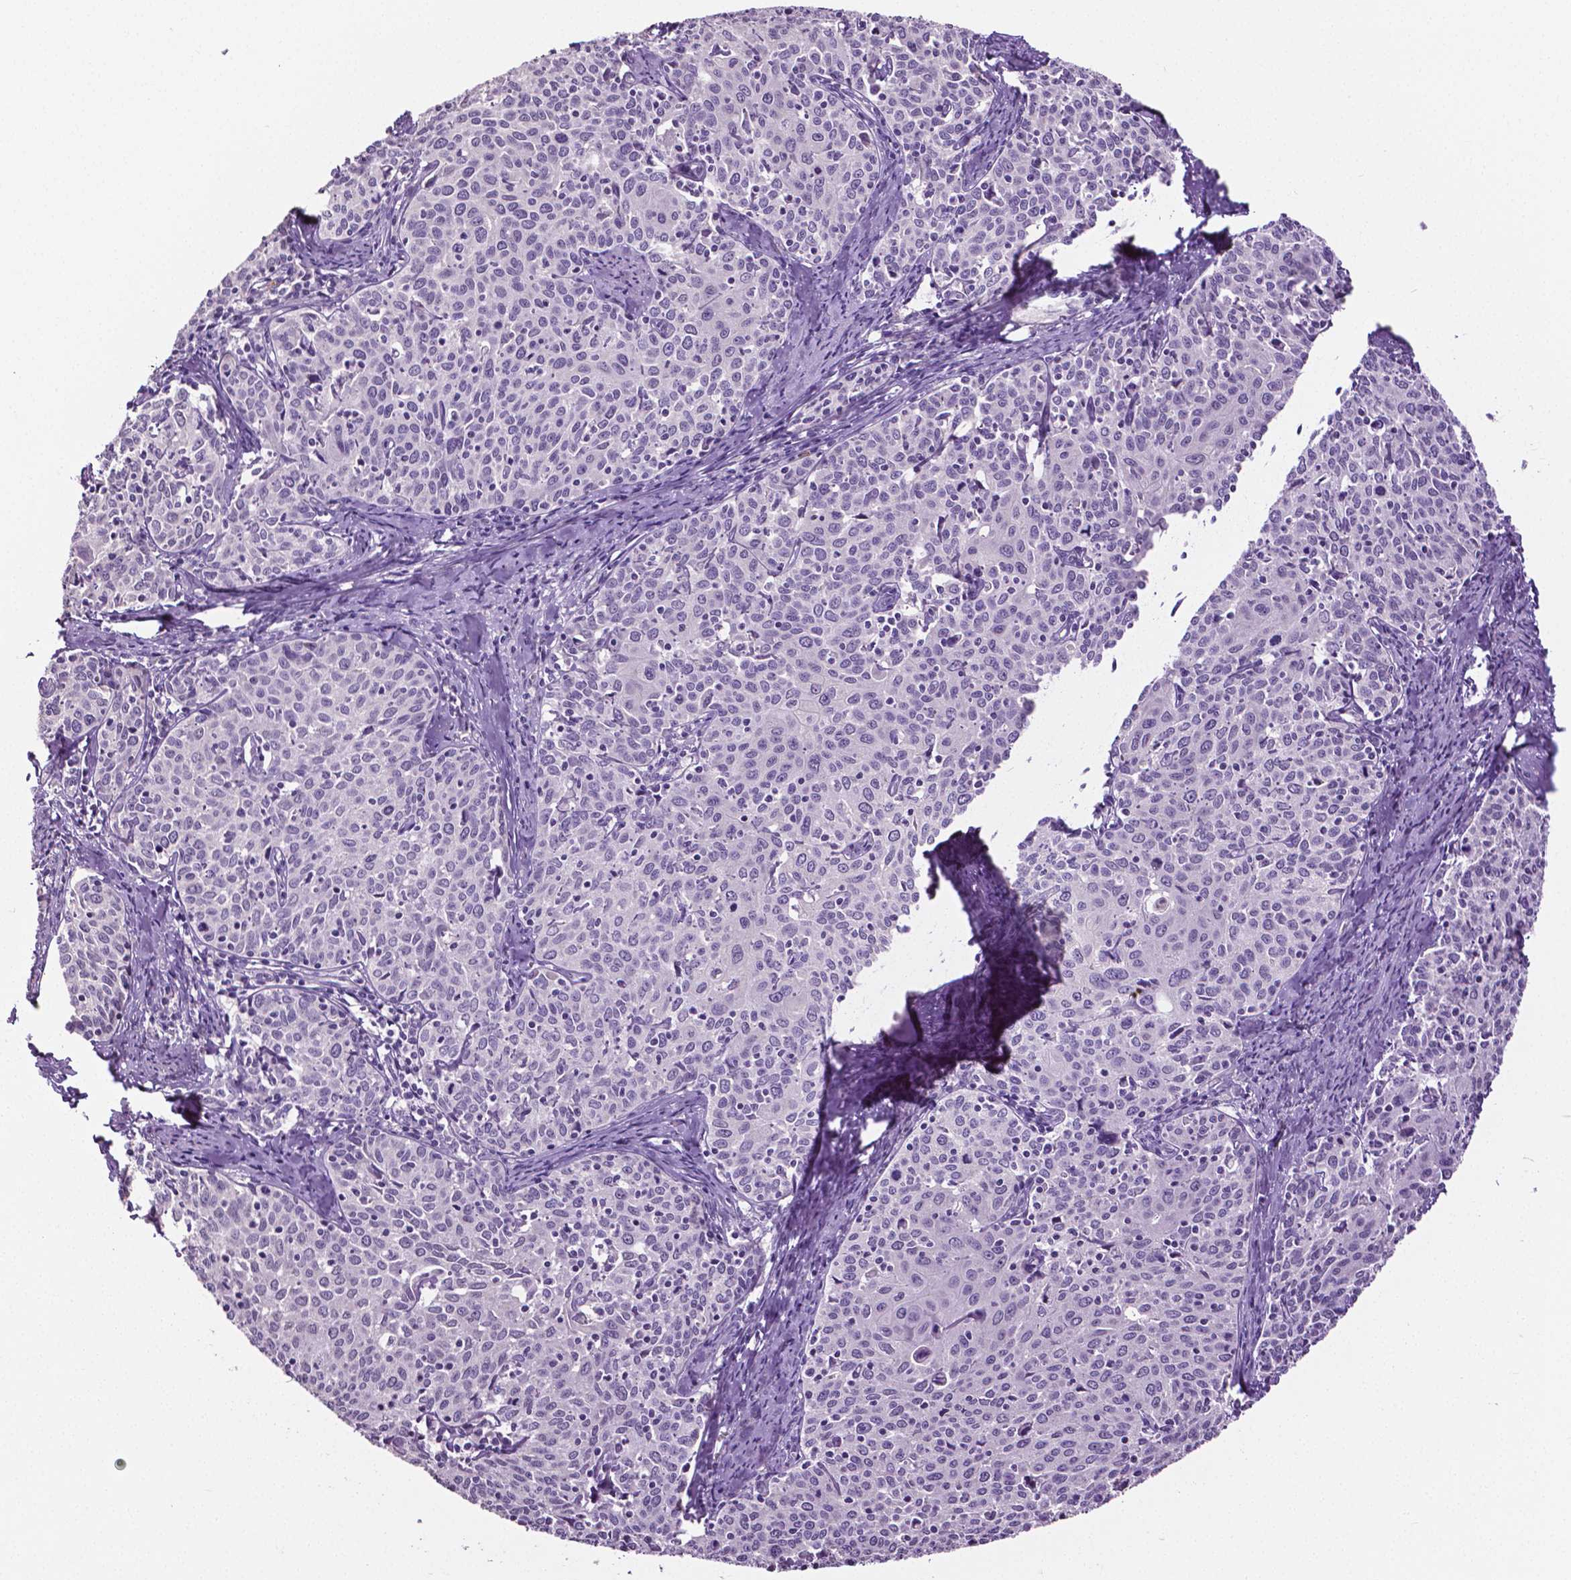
{"staining": {"intensity": "negative", "quantity": "none", "location": "none"}, "tissue": "cervical cancer", "cell_type": "Tumor cells", "image_type": "cancer", "snomed": [{"axis": "morphology", "description": "Squamous cell carcinoma, NOS"}, {"axis": "topography", "description": "Cervix"}], "caption": "The image shows no significant staining in tumor cells of cervical cancer (squamous cell carcinoma).", "gene": "PTPN5", "patient": {"sex": "female", "age": 62}}